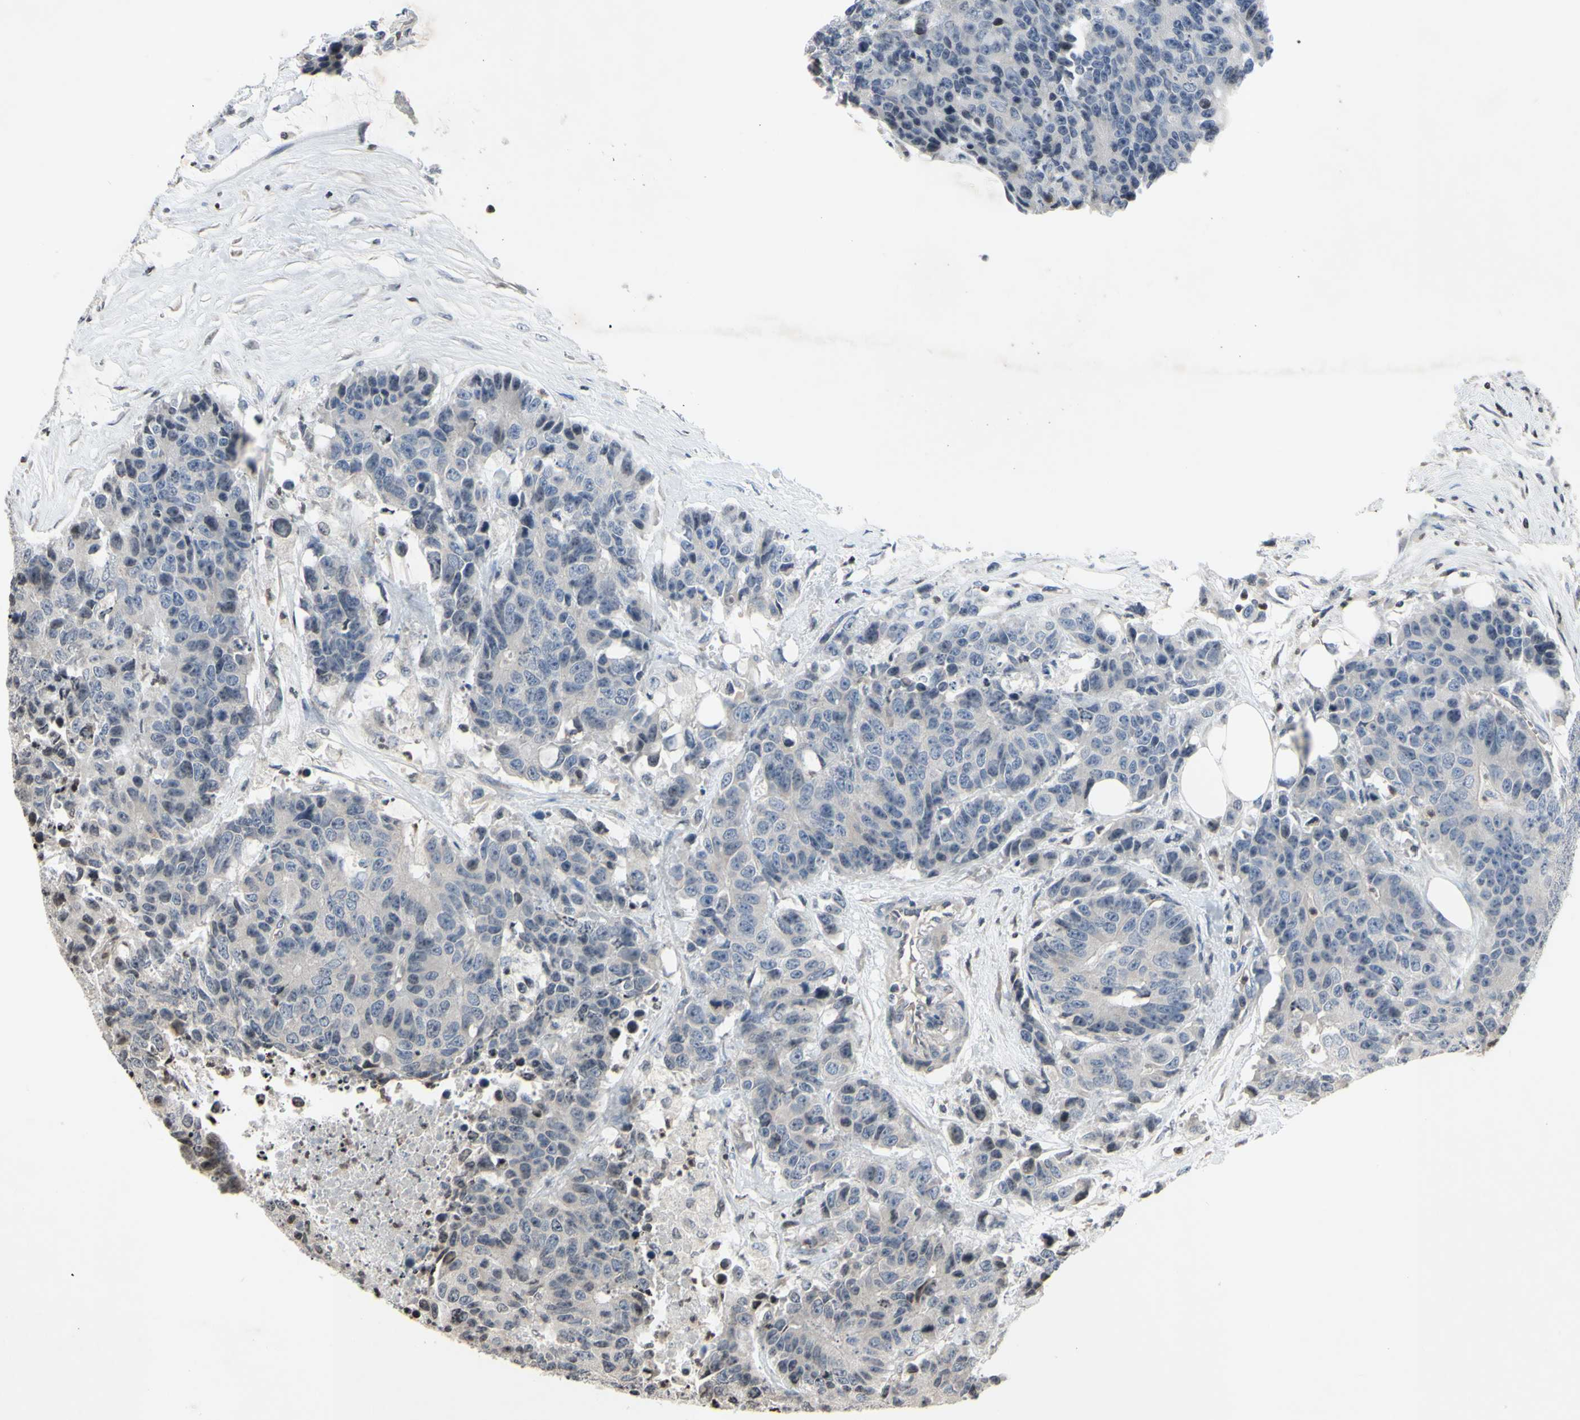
{"staining": {"intensity": "weak", "quantity": "<25%", "location": "nuclear"}, "tissue": "colorectal cancer", "cell_type": "Tumor cells", "image_type": "cancer", "snomed": [{"axis": "morphology", "description": "Adenocarcinoma, NOS"}, {"axis": "topography", "description": "Colon"}], "caption": "An image of human colorectal adenocarcinoma is negative for staining in tumor cells.", "gene": "ARG1", "patient": {"sex": "female", "age": 86}}